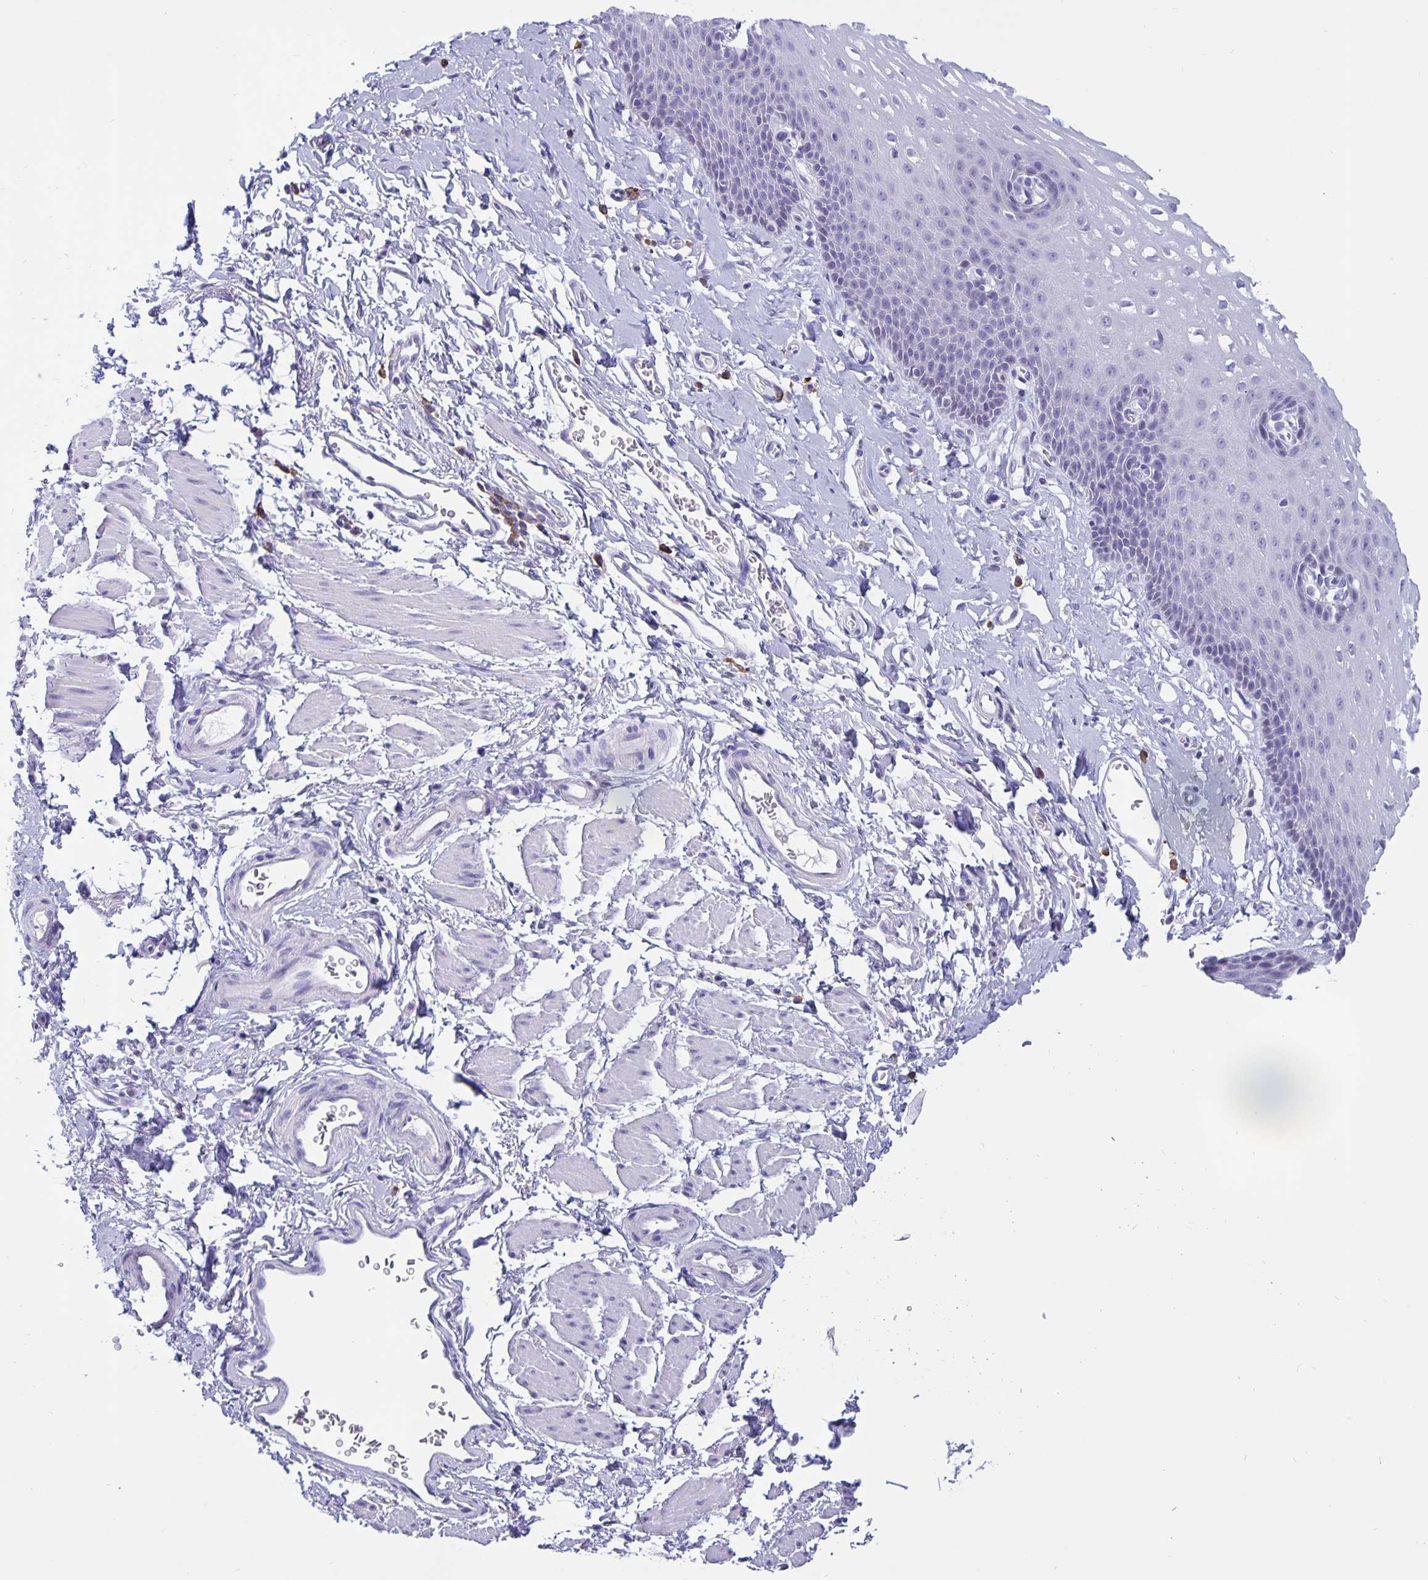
{"staining": {"intensity": "negative", "quantity": "none", "location": "none"}, "tissue": "esophagus", "cell_type": "Squamous epithelial cells", "image_type": "normal", "snomed": [{"axis": "morphology", "description": "Normal tissue, NOS"}, {"axis": "topography", "description": "Esophagus"}], "caption": "Micrograph shows no protein staining in squamous epithelial cells of normal esophagus.", "gene": "ERMN", "patient": {"sex": "male", "age": 70}}